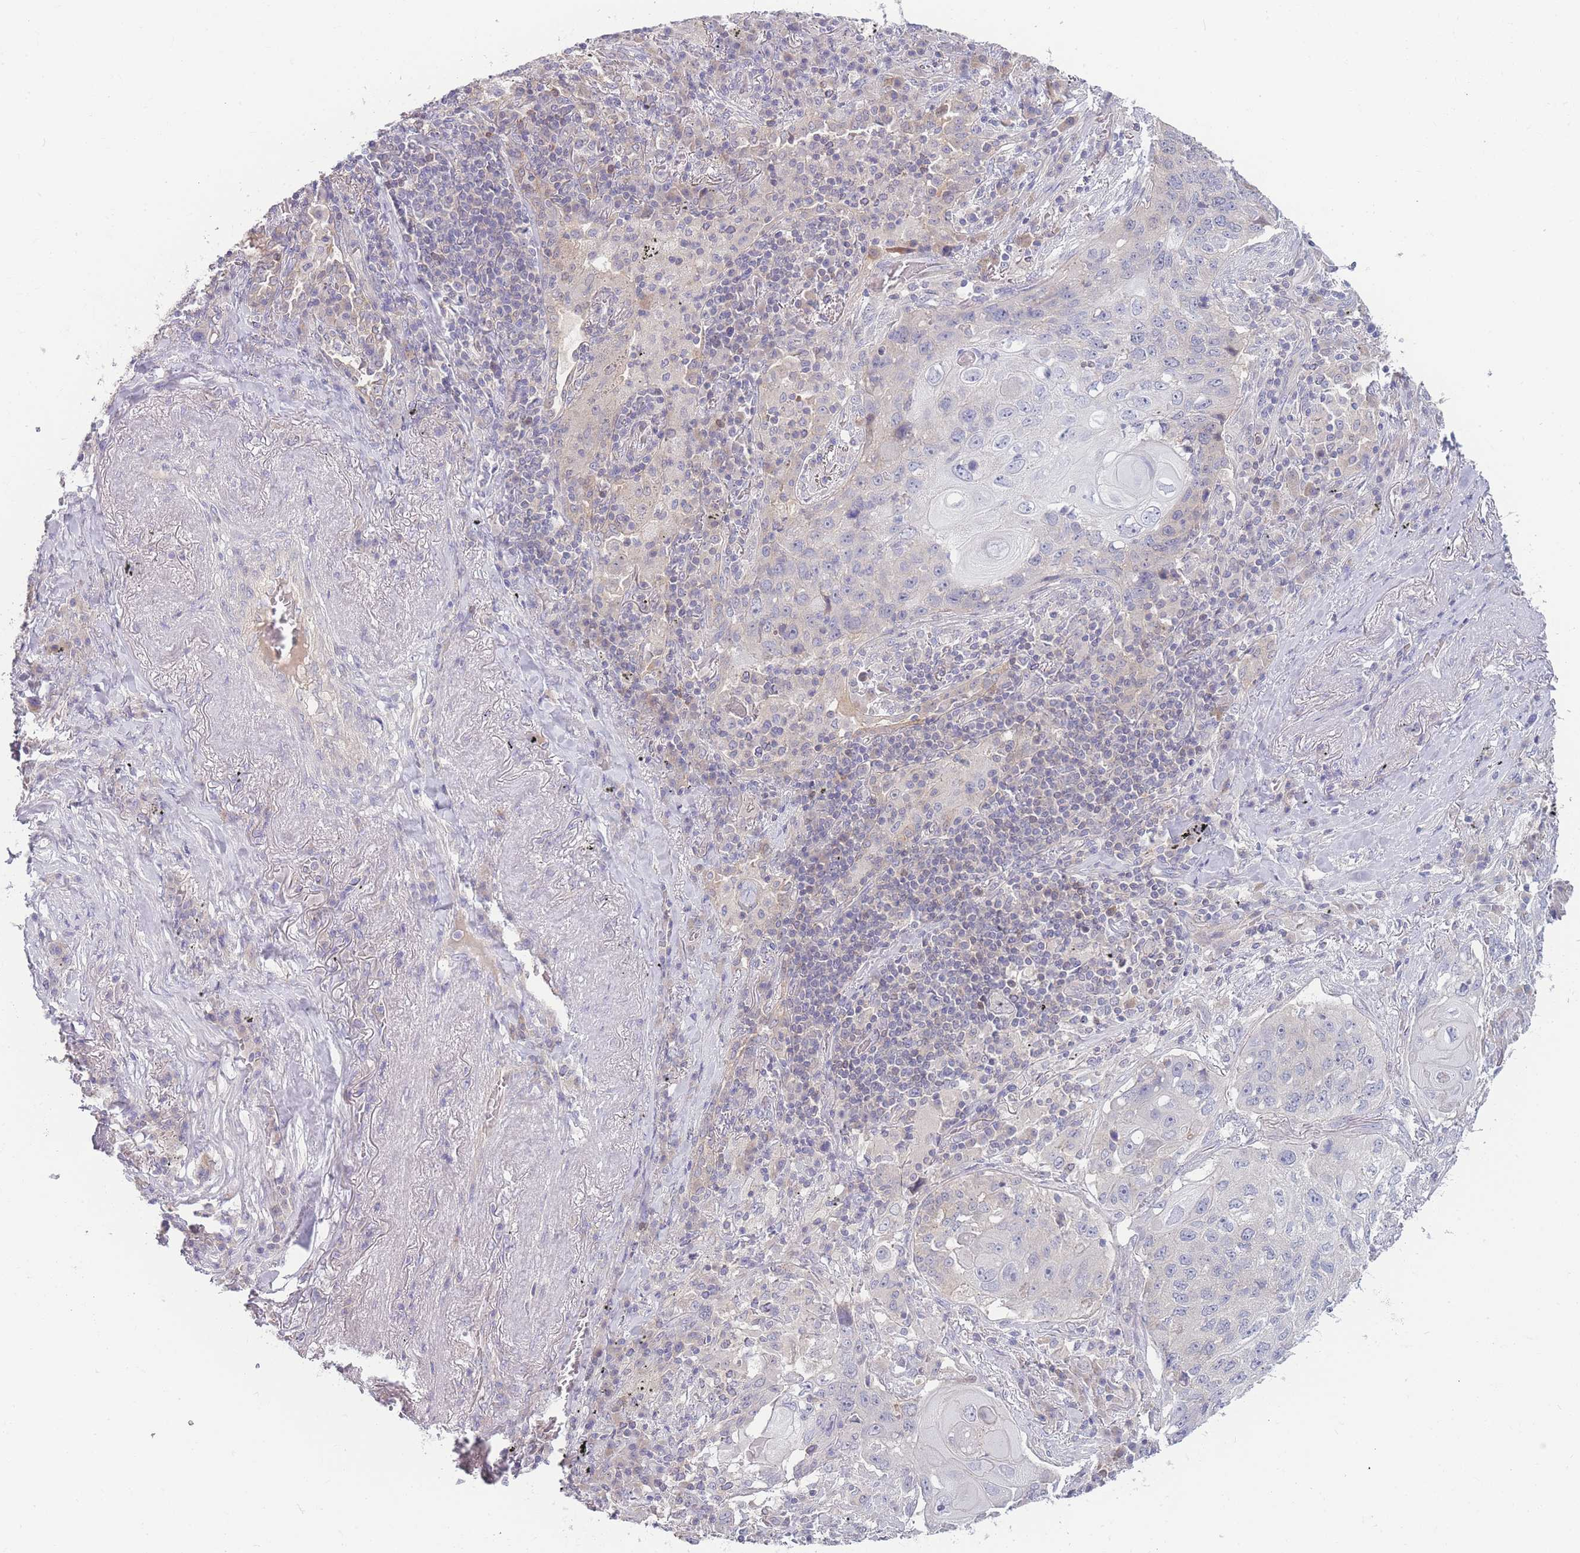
{"staining": {"intensity": "negative", "quantity": "none", "location": "none"}, "tissue": "lung cancer", "cell_type": "Tumor cells", "image_type": "cancer", "snomed": [{"axis": "morphology", "description": "Squamous cell carcinoma, NOS"}, {"axis": "topography", "description": "Lung"}], "caption": "DAB immunohistochemical staining of human lung cancer reveals no significant expression in tumor cells.", "gene": "SPHKAP", "patient": {"sex": "female", "age": 63}}